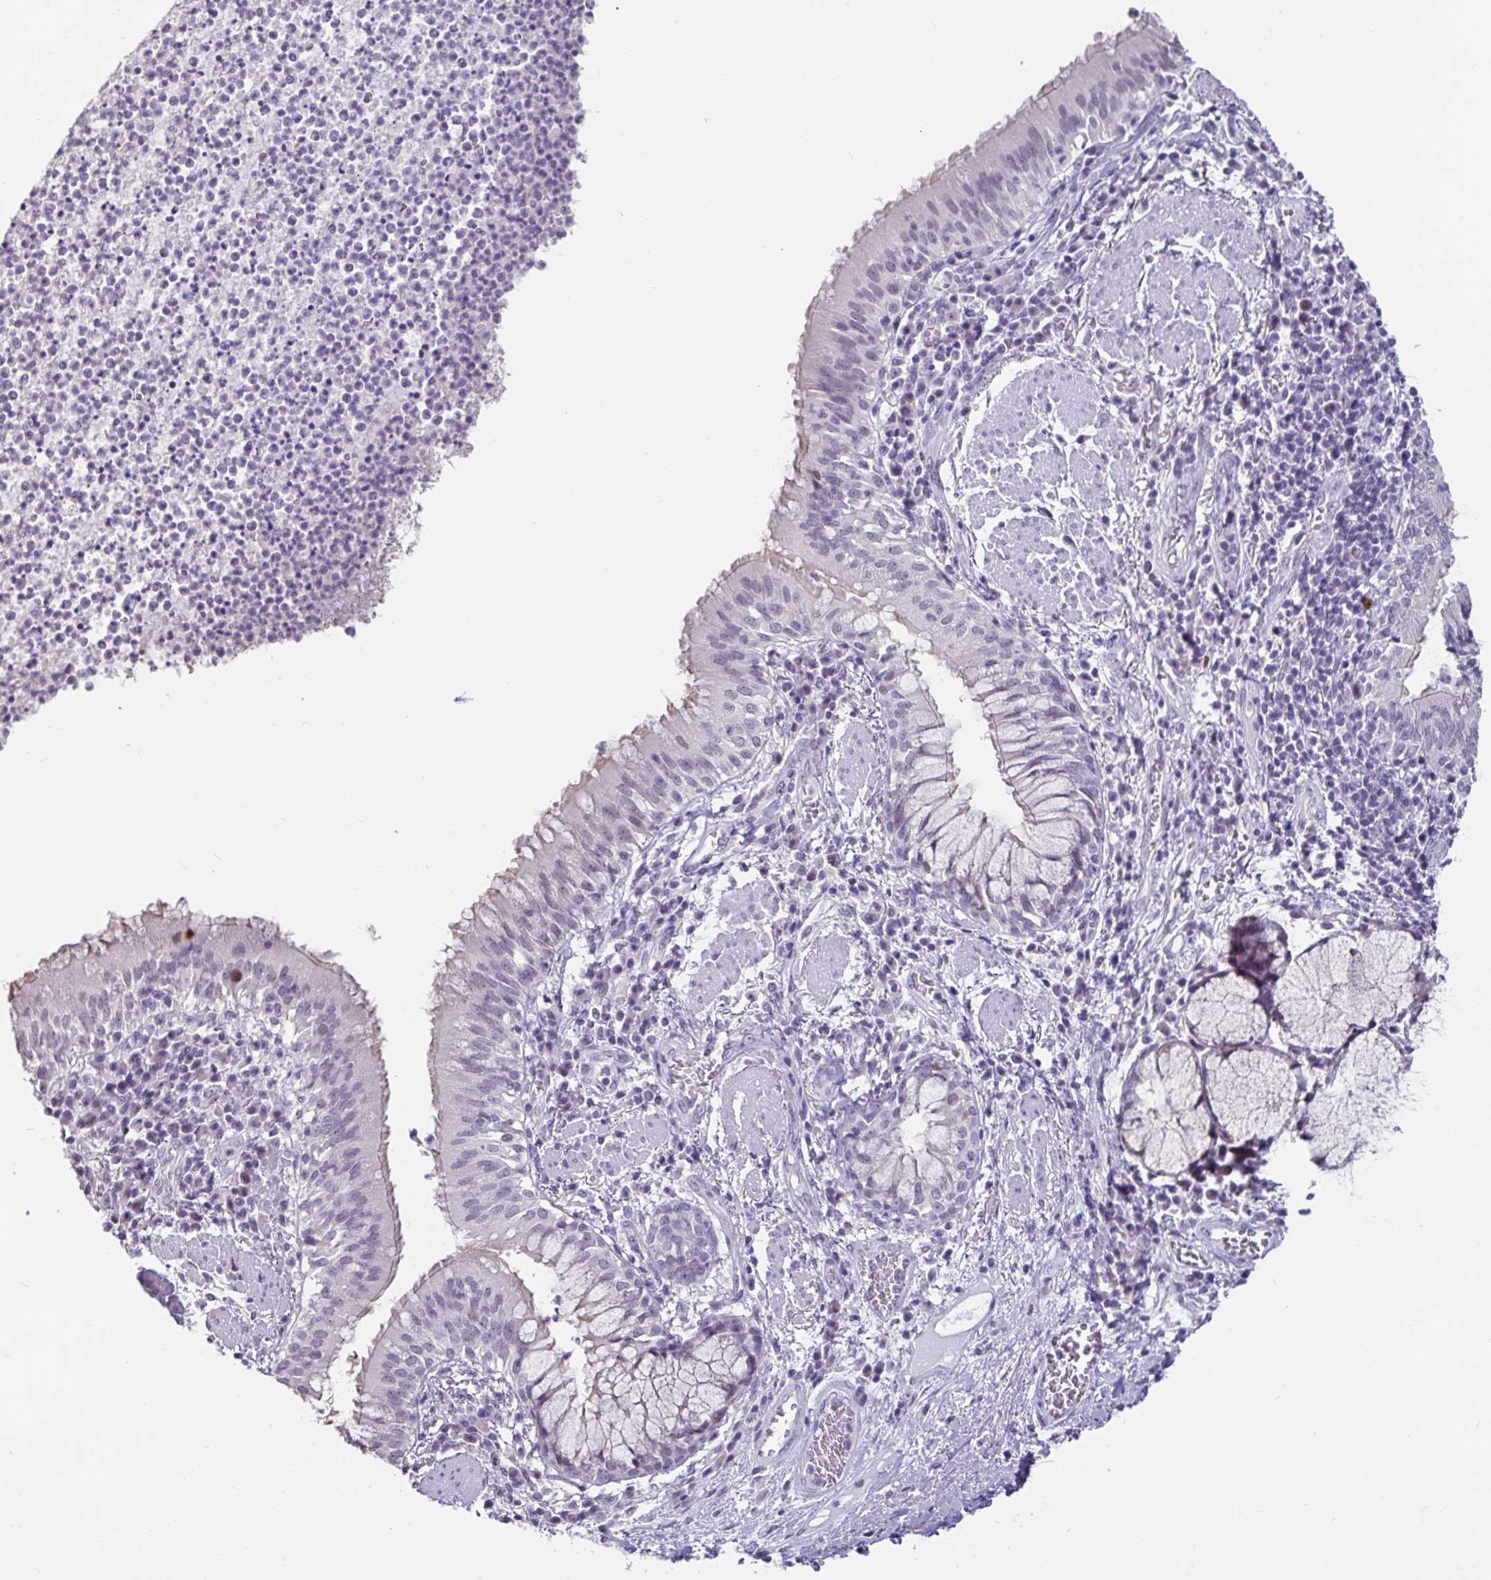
{"staining": {"intensity": "moderate", "quantity": "<25%", "location": "nuclear"}, "tissue": "bronchus", "cell_type": "Respiratory epithelial cells", "image_type": "normal", "snomed": [{"axis": "morphology", "description": "Normal tissue, NOS"}, {"axis": "topography", "description": "Lymph node"}, {"axis": "topography", "description": "Bronchus"}], "caption": "Immunohistochemical staining of unremarkable human bronchus shows <25% levels of moderate nuclear protein expression in about <25% of respiratory epithelial cells. The staining was performed using DAB, with brown indicating positive protein expression. Nuclei are stained blue with hematoxylin.", "gene": "ANLN", "patient": {"sex": "male", "age": 56}}